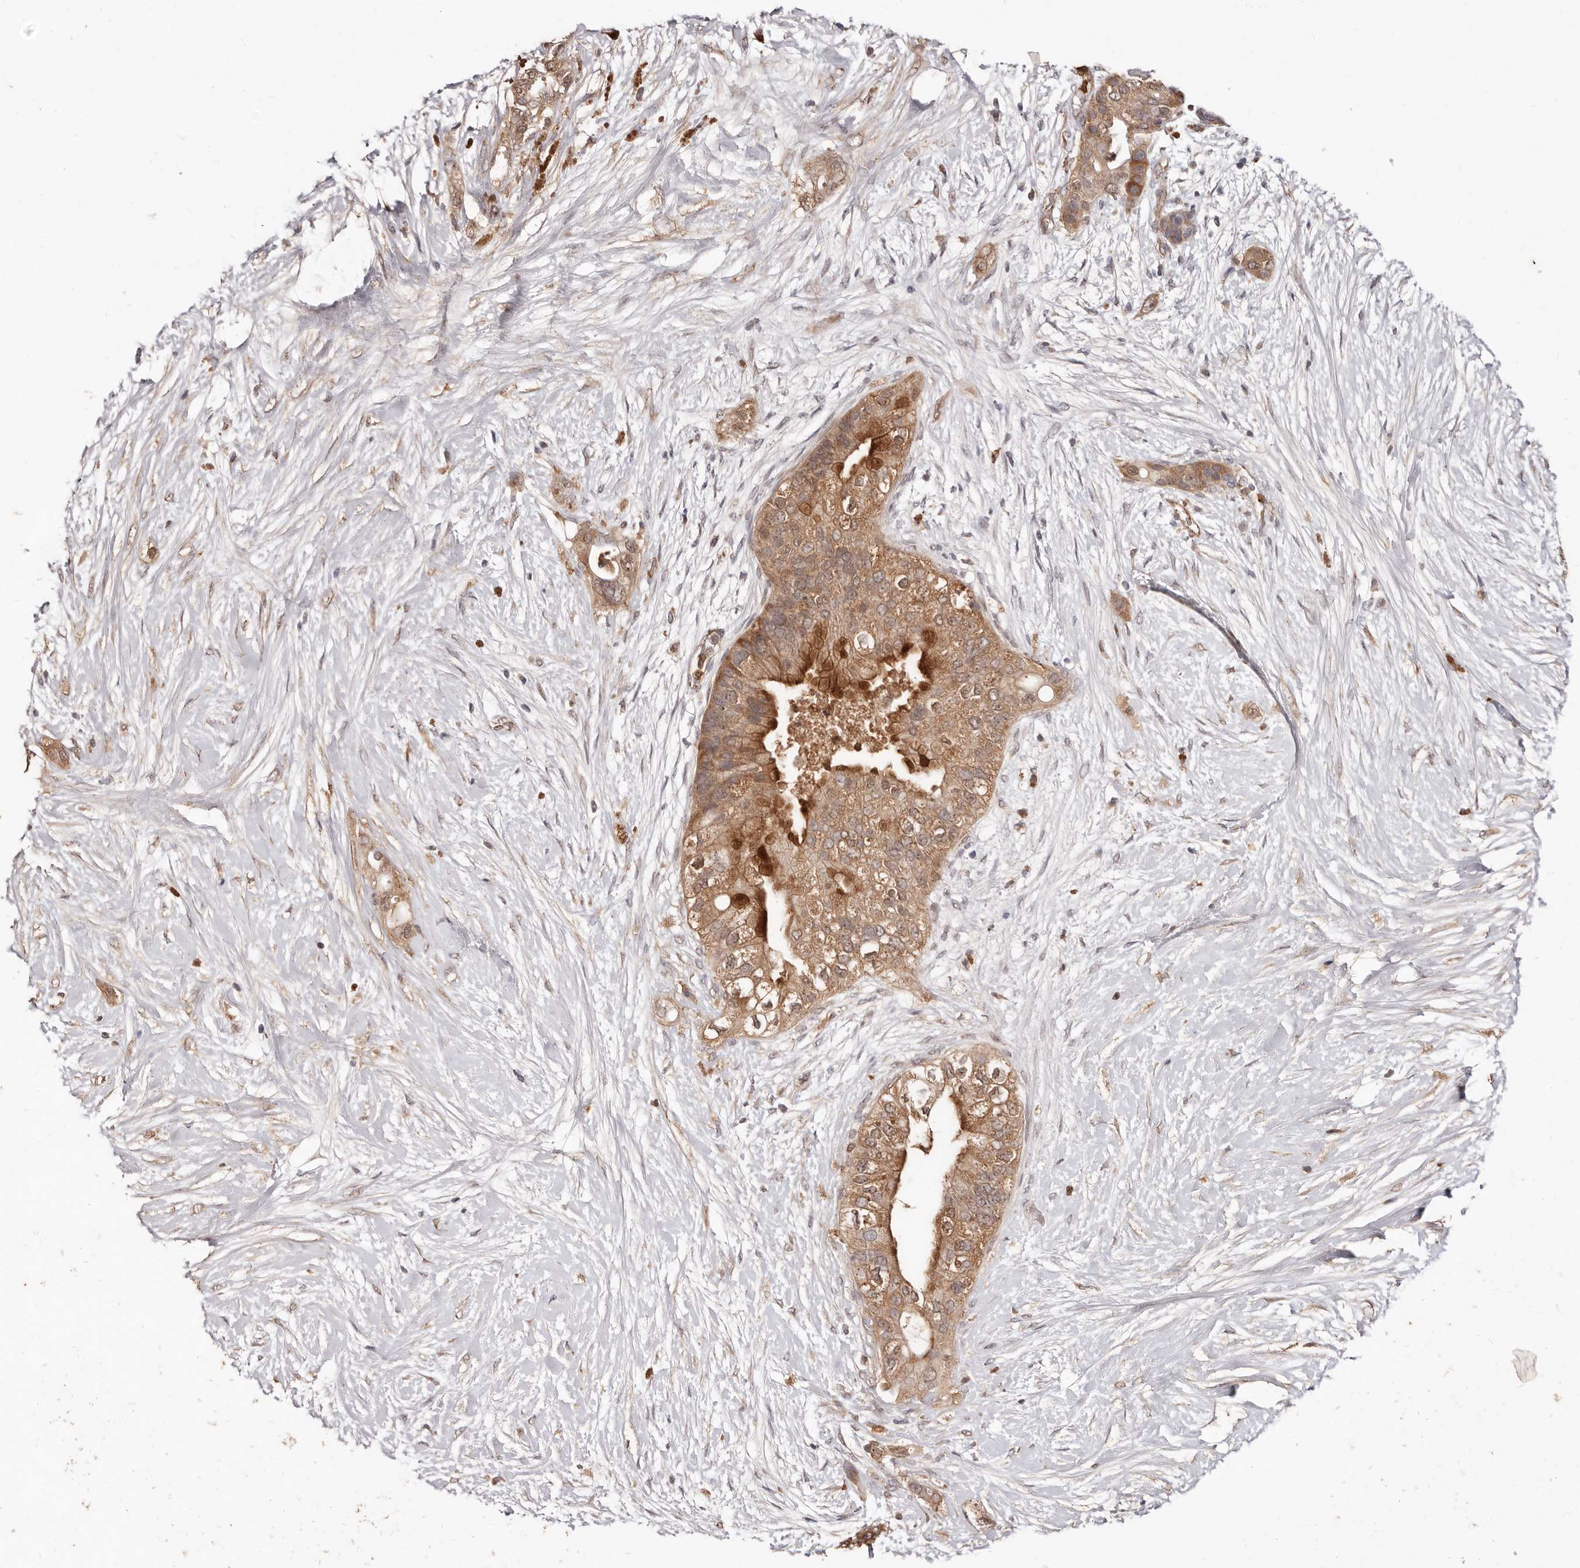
{"staining": {"intensity": "moderate", "quantity": ">75%", "location": "cytoplasmic/membranous"}, "tissue": "pancreatic cancer", "cell_type": "Tumor cells", "image_type": "cancer", "snomed": [{"axis": "morphology", "description": "Adenocarcinoma, NOS"}, {"axis": "topography", "description": "Pancreas"}], "caption": "Protein expression analysis of human pancreatic cancer reveals moderate cytoplasmic/membranous staining in about >75% of tumor cells.", "gene": "CCL14", "patient": {"sex": "male", "age": 53}}